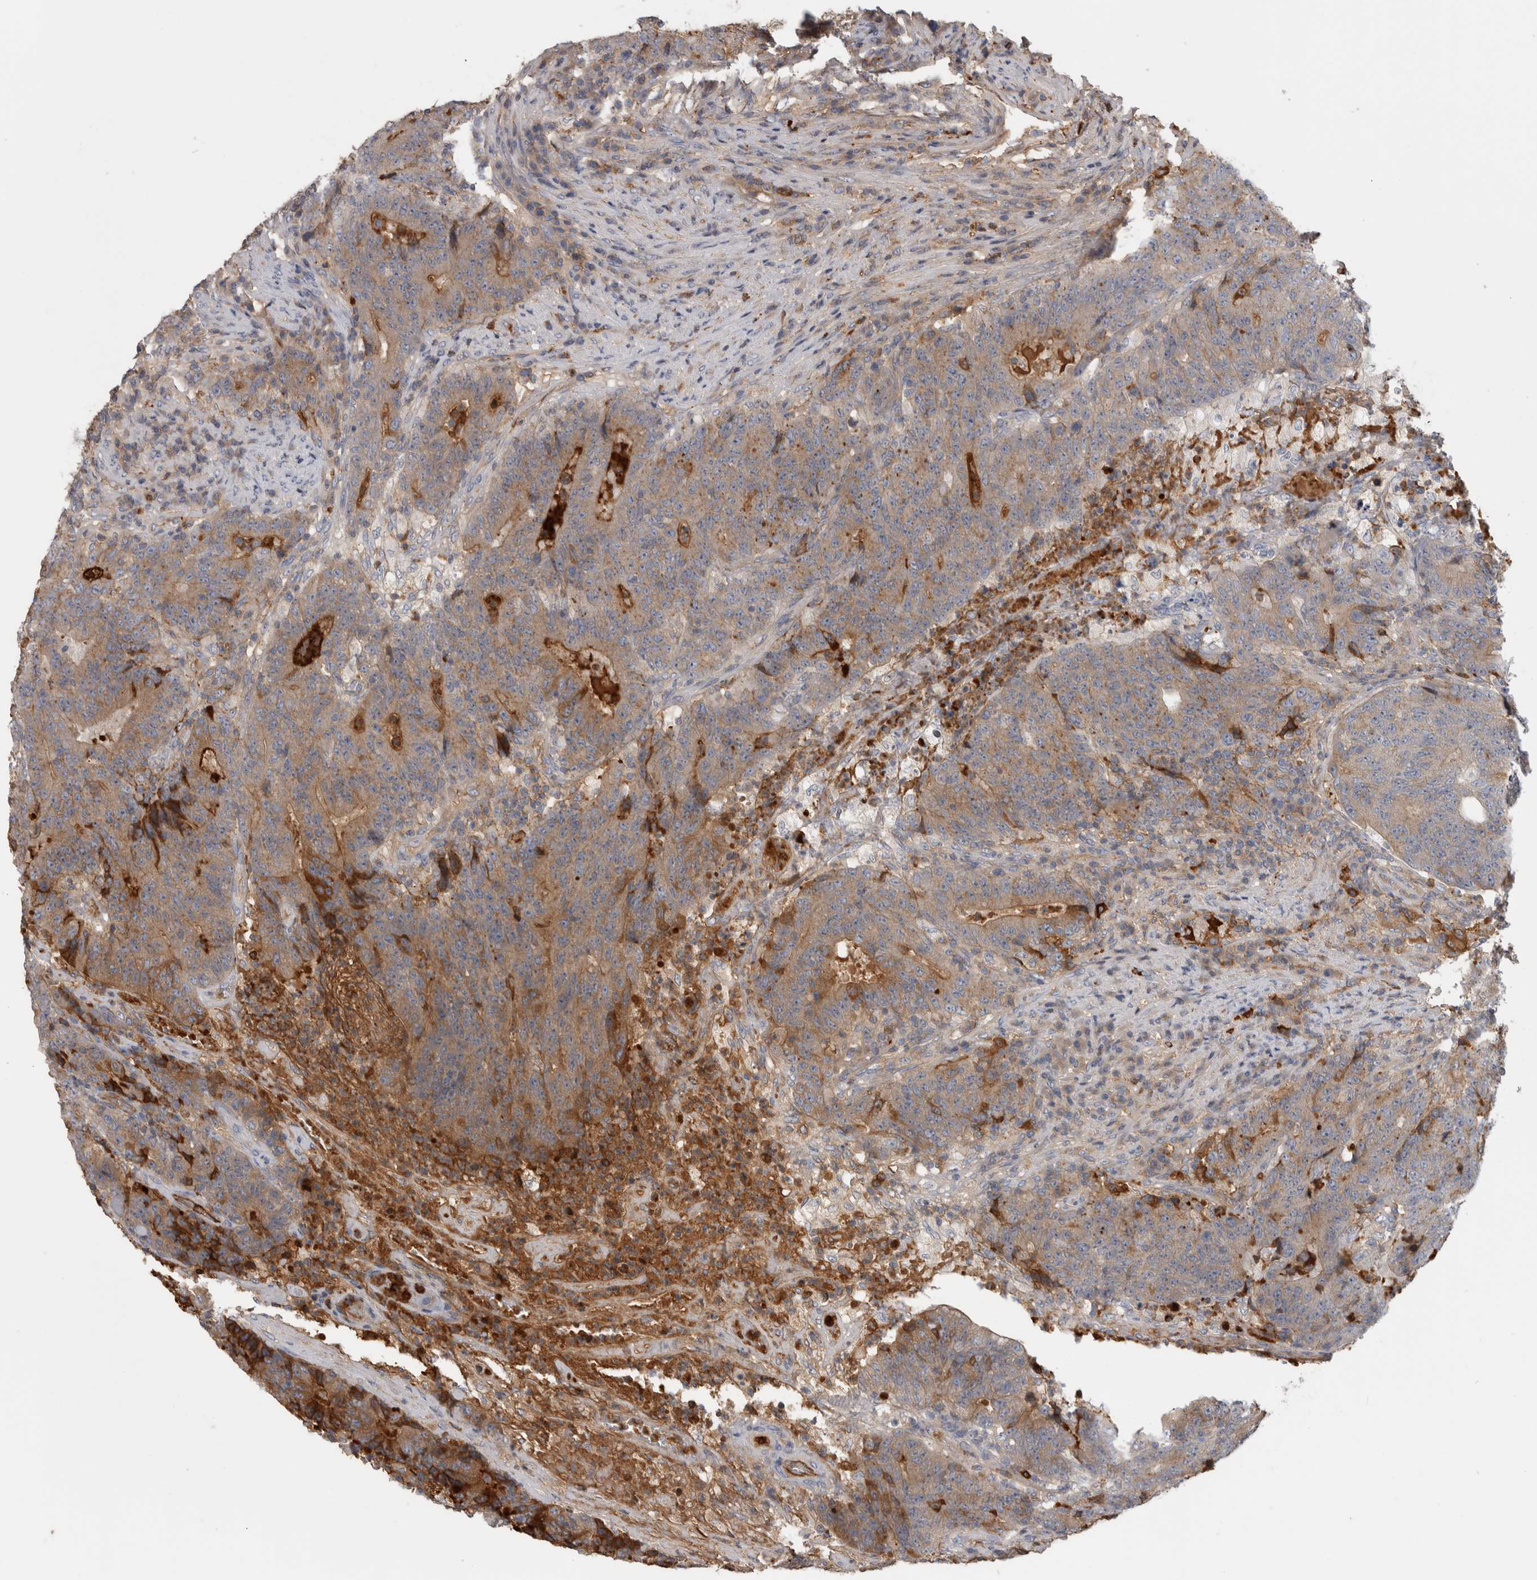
{"staining": {"intensity": "strong", "quantity": "25%-75%", "location": "cytoplasmic/membranous"}, "tissue": "colorectal cancer", "cell_type": "Tumor cells", "image_type": "cancer", "snomed": [{"axis": "morphology", "description": "Normal tissue, NOS"}, {"axis": "morphology", "description": "Adenocarcinoma, NOS"}, {"axis": "topography", "description": "Colon"}], "caption": "A brown stain highlights strong cytoplasmic/membranous positivity of a protein in colorectal cancer (adenocarcinoma) tumor cells. (Brightfield microscopy of DAB IHC at high magnification).", "gene": "TBCE", "patient": {"sex": "female", "age": 75}}